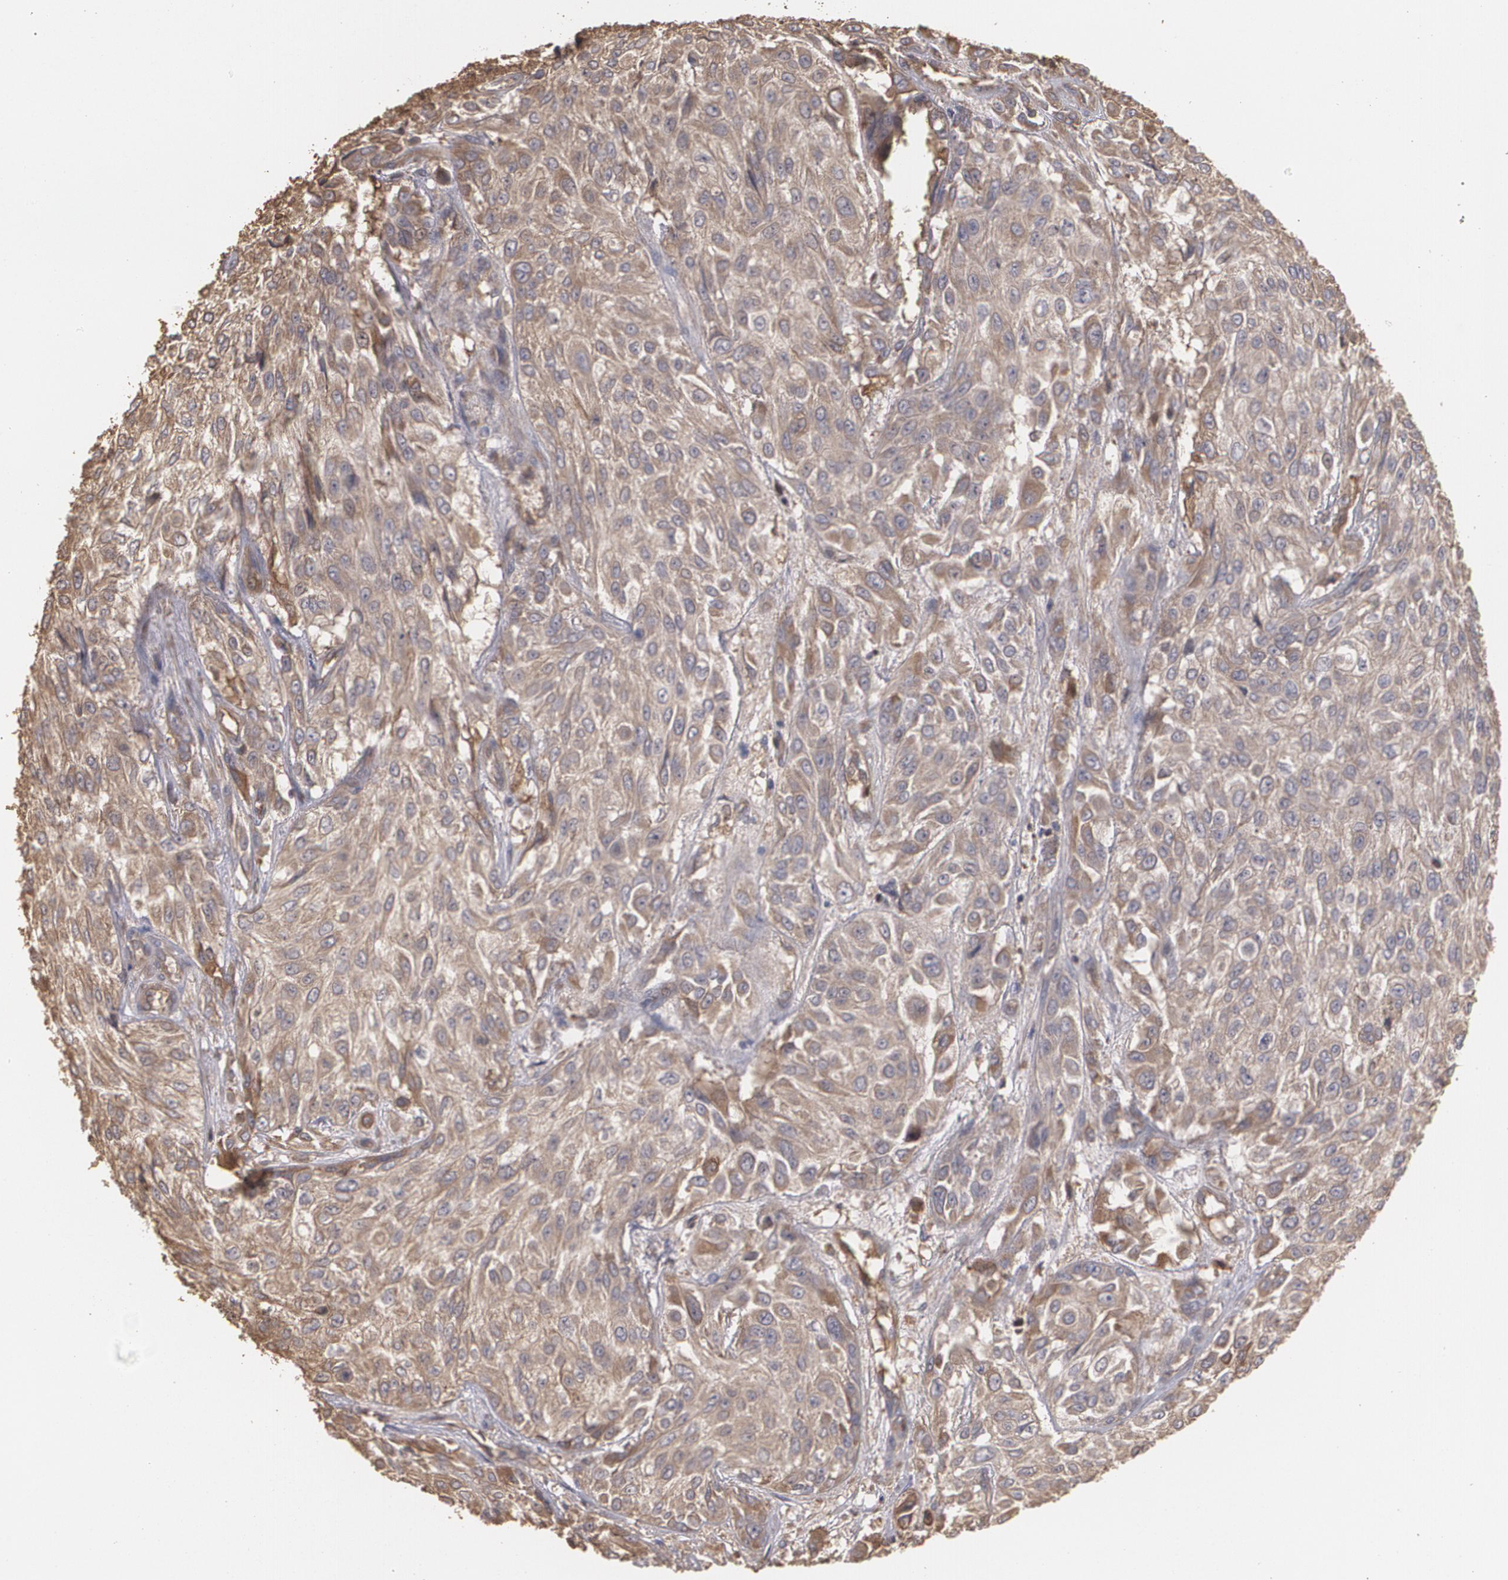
{"staining": {"intensity": "weak", "quantity": ">75%", "location": "cytoplasmic/membranous"}, "tissue": "urothelial cancer", "cell_type": "Tumor cells", "image_type": "cancer", "snomed": [{"axis": "morphology", "description": "Urothelial carcinoma, High grade"}, {"axis": "topography", "description": "Urinary bladder"}], "caption": "A photomicrograph of high-grade urothelial carcinoma stained for a protein shows weak cytoplasmic/membranous brown staining in tumor cells.", "gene": "PON1", "patient": {"sex": "male", "age": 57}}